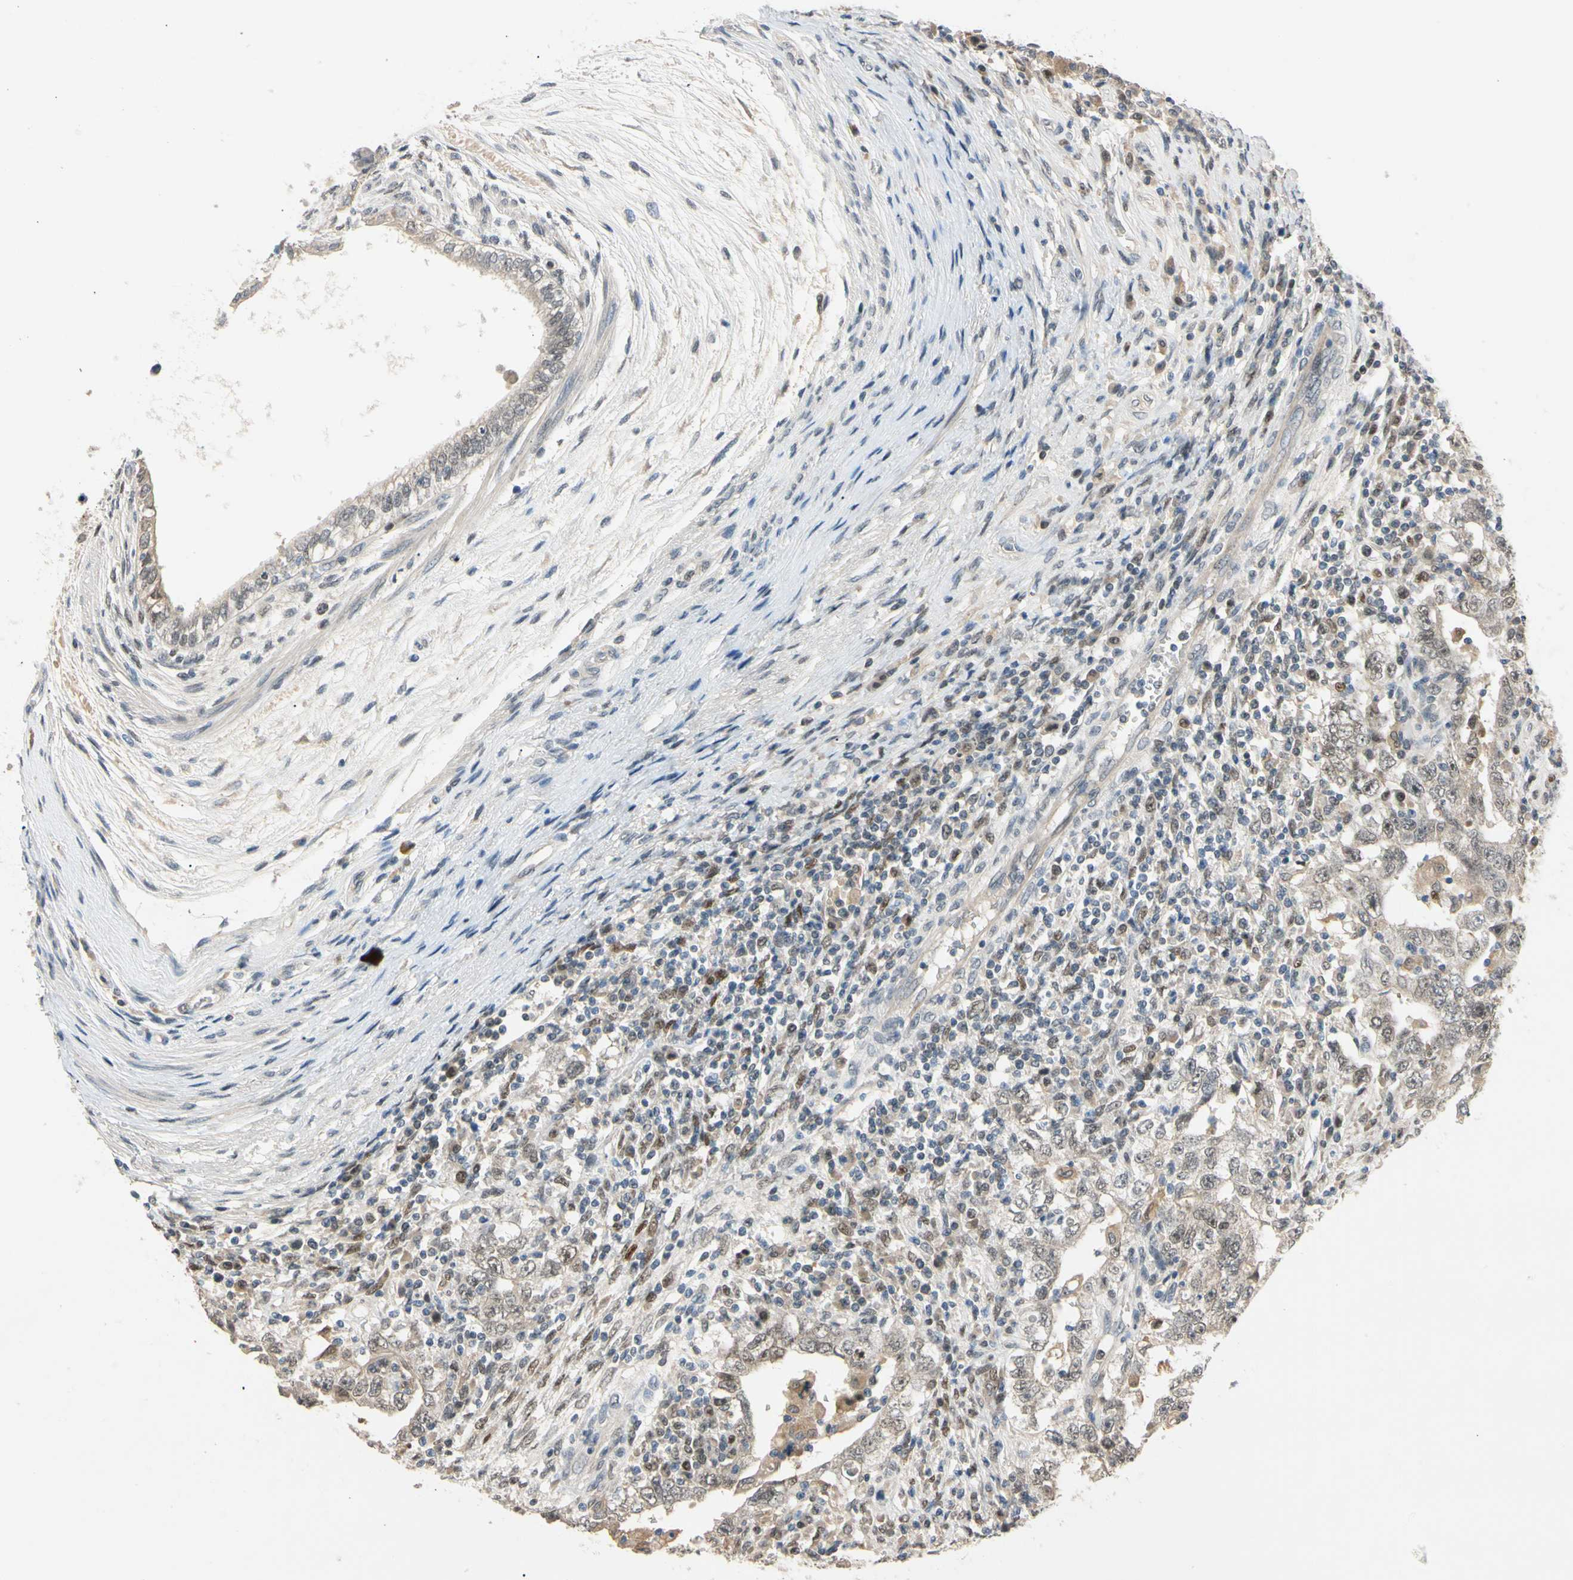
{"staining": {"intensity": "moderate", "quantity": "25%-75%", "location": "cytoplasmic/membranous,nuclear"}, "tissue": "testis cancer", "cell_type": "Tumor cells", "image_type": "cancer", "snomed": [{"axis": "morphology", "description": "Carcinoma, Embryonal, NOS"}, {"axis": "topography", "description": "Testis"}], "caption": "Protein expression analysis of testis embryonal carcinoma shows moderate cytoplasmic/membranous and nuclear expression in about 25%-75% of tumor cells.", "gene": "RIOX2", "patient": {"sex": "male", "age": 26}}